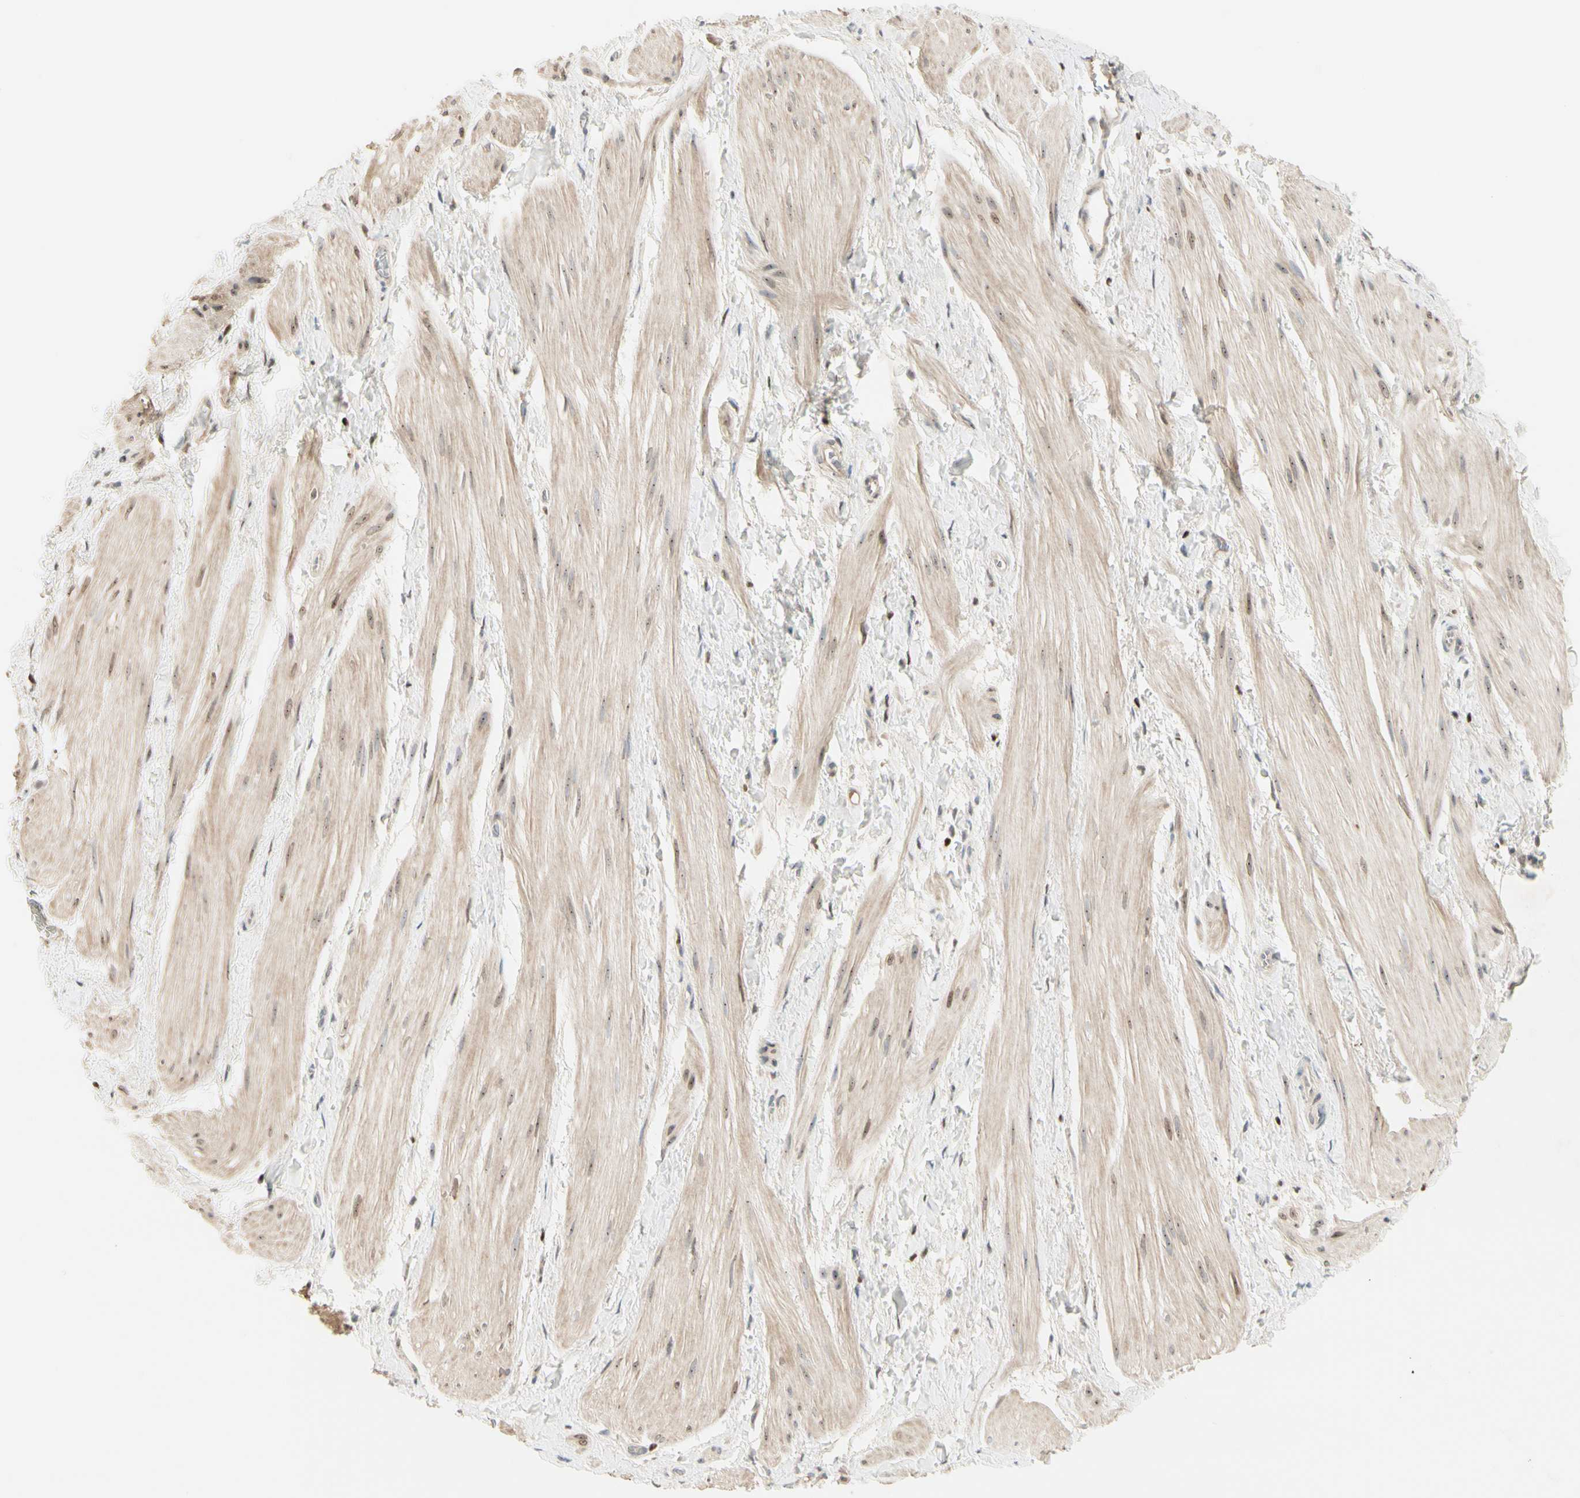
{"staining": {"intensity": "weak", "quantity": ">75%", "location": "cytoplasmic/membranous"}, "tissue": "smooth muscle", "cell_type": "Smooth muscle cells", "image_type": "normal", "snomed": [{"axis": "morphology", "description": "Normal tissue, NOS"}, {"axis": "topography", "description": "Smooth muscle"}], "caption": "An immunohistochemistry histopathology image of normal tissue is shown. Protein staining in brown shows weak cytoplasmic/membranous positivity in smooth muscle within smooth muscle cells. (Stains: DAB in brown, nuclei in blue, Microscopy: brightfield microscopy at high magnification).", "gene": "NFYA", "patient": {"sex": "male", "age": 16}}